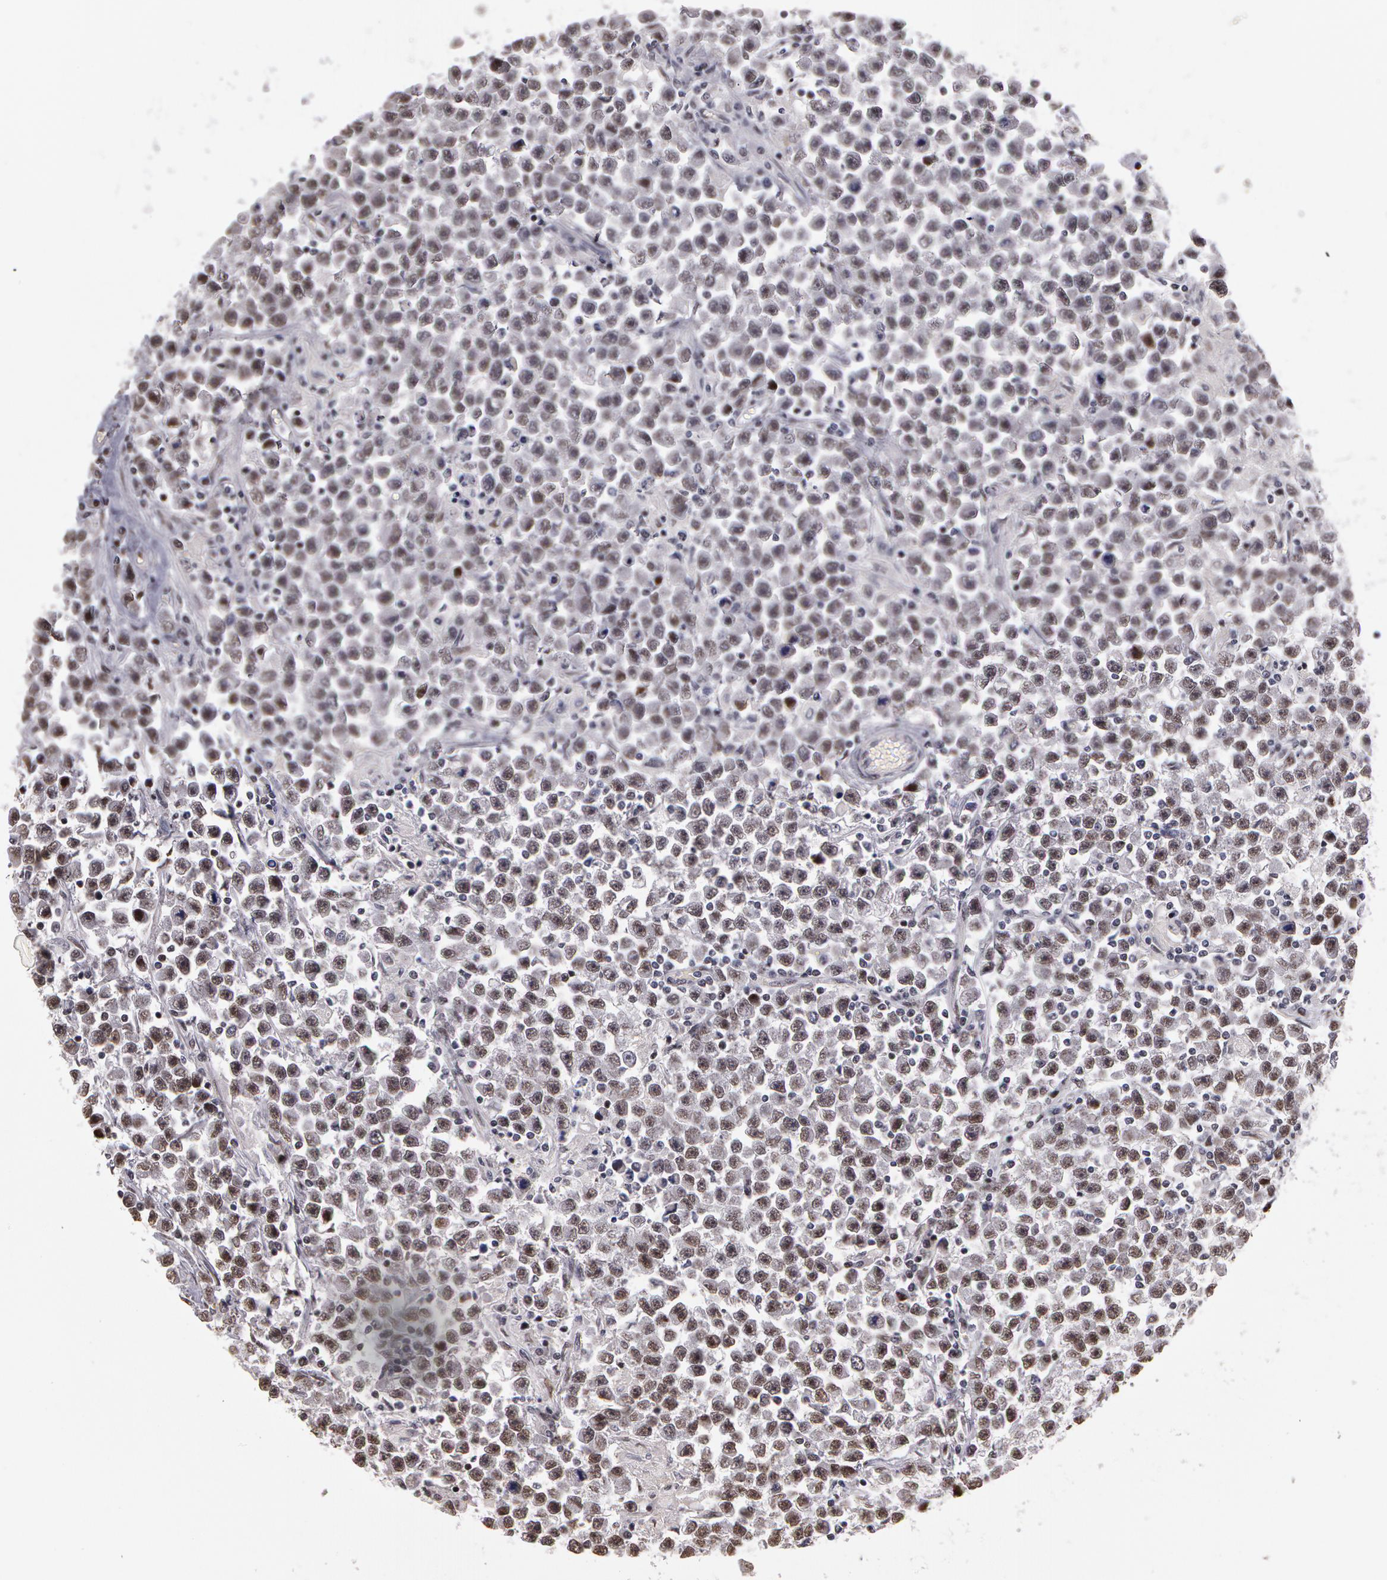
{"staining": {"intensity": "weak", "quantity": "<25%", "location": "nuclear"}, "tissue": "testis cancer", "cell_type": "Tumor cells", "image_type": "cancer", "snomed": [{"axis": "morphology", "description": "Seminoma, NOS"}, {"axis": "topography", "description": "Testis"}], "caption": "DAB (3,3'-diaminobenzidine) immunohistochemical staining of testis seminoma reveals no significant staining in tumor cells.", "gene": "PRICKLE1", "patient": {"sex": "male", "age": 33}}